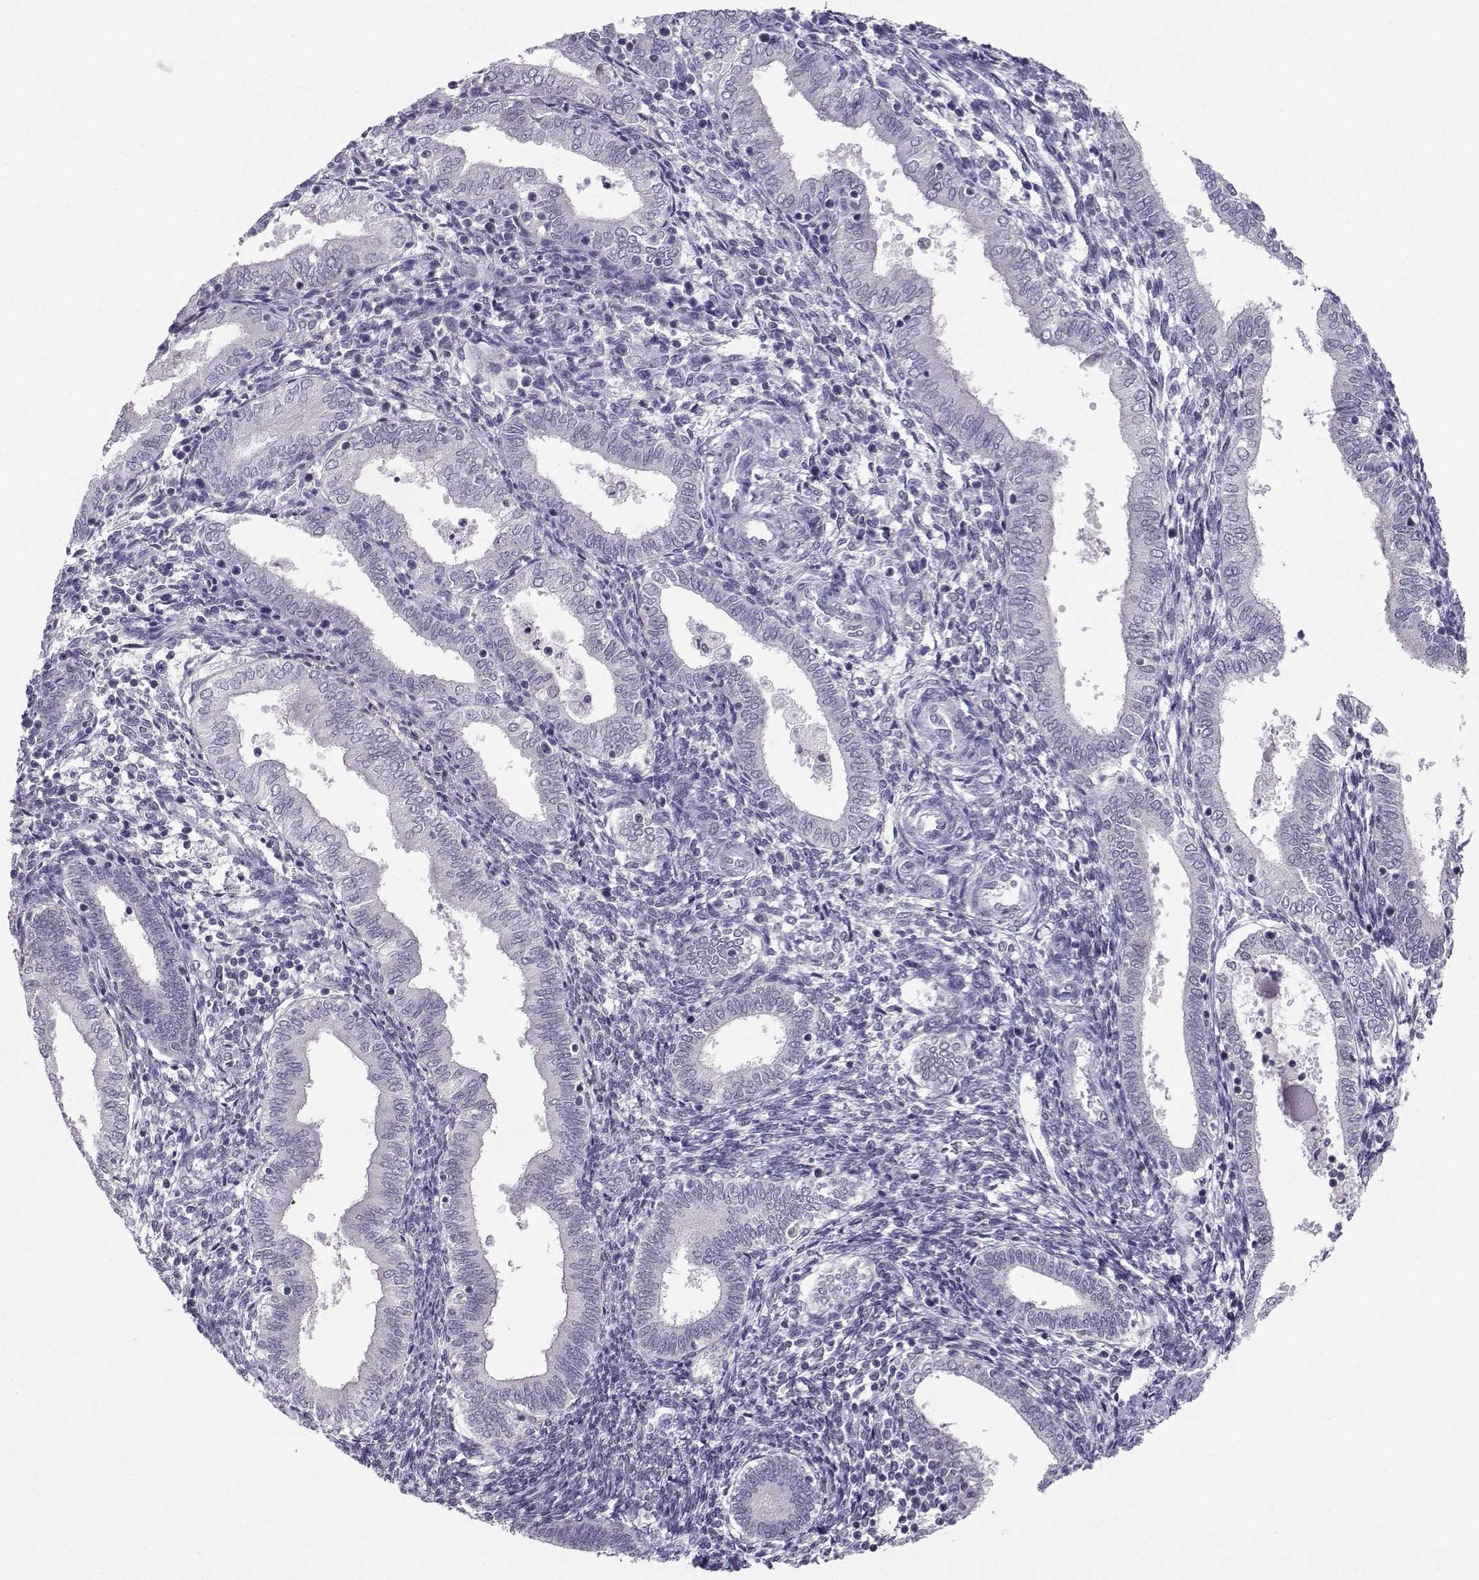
{"staining": {"intensity": "negative", "quantity": "none", "location": "none"}, "tissue": "endometrium", "cell_type": "Cells in endometrial stroma", "image_type": "normal", "snomed": [{"axis": "morphology", "description": "Normal tissue, NOS"}, {"axis": "topography", "description": "Endometrium"}], "caption": "Immunohistochemistry (IHC) histopathology image of unremarkable endometrium: endometrium stained with DAB exhibits no significant protein expression in cells in endometrial stroma.", "gene": "LHX1", "patient": {"sex": "female", "age": 42}}